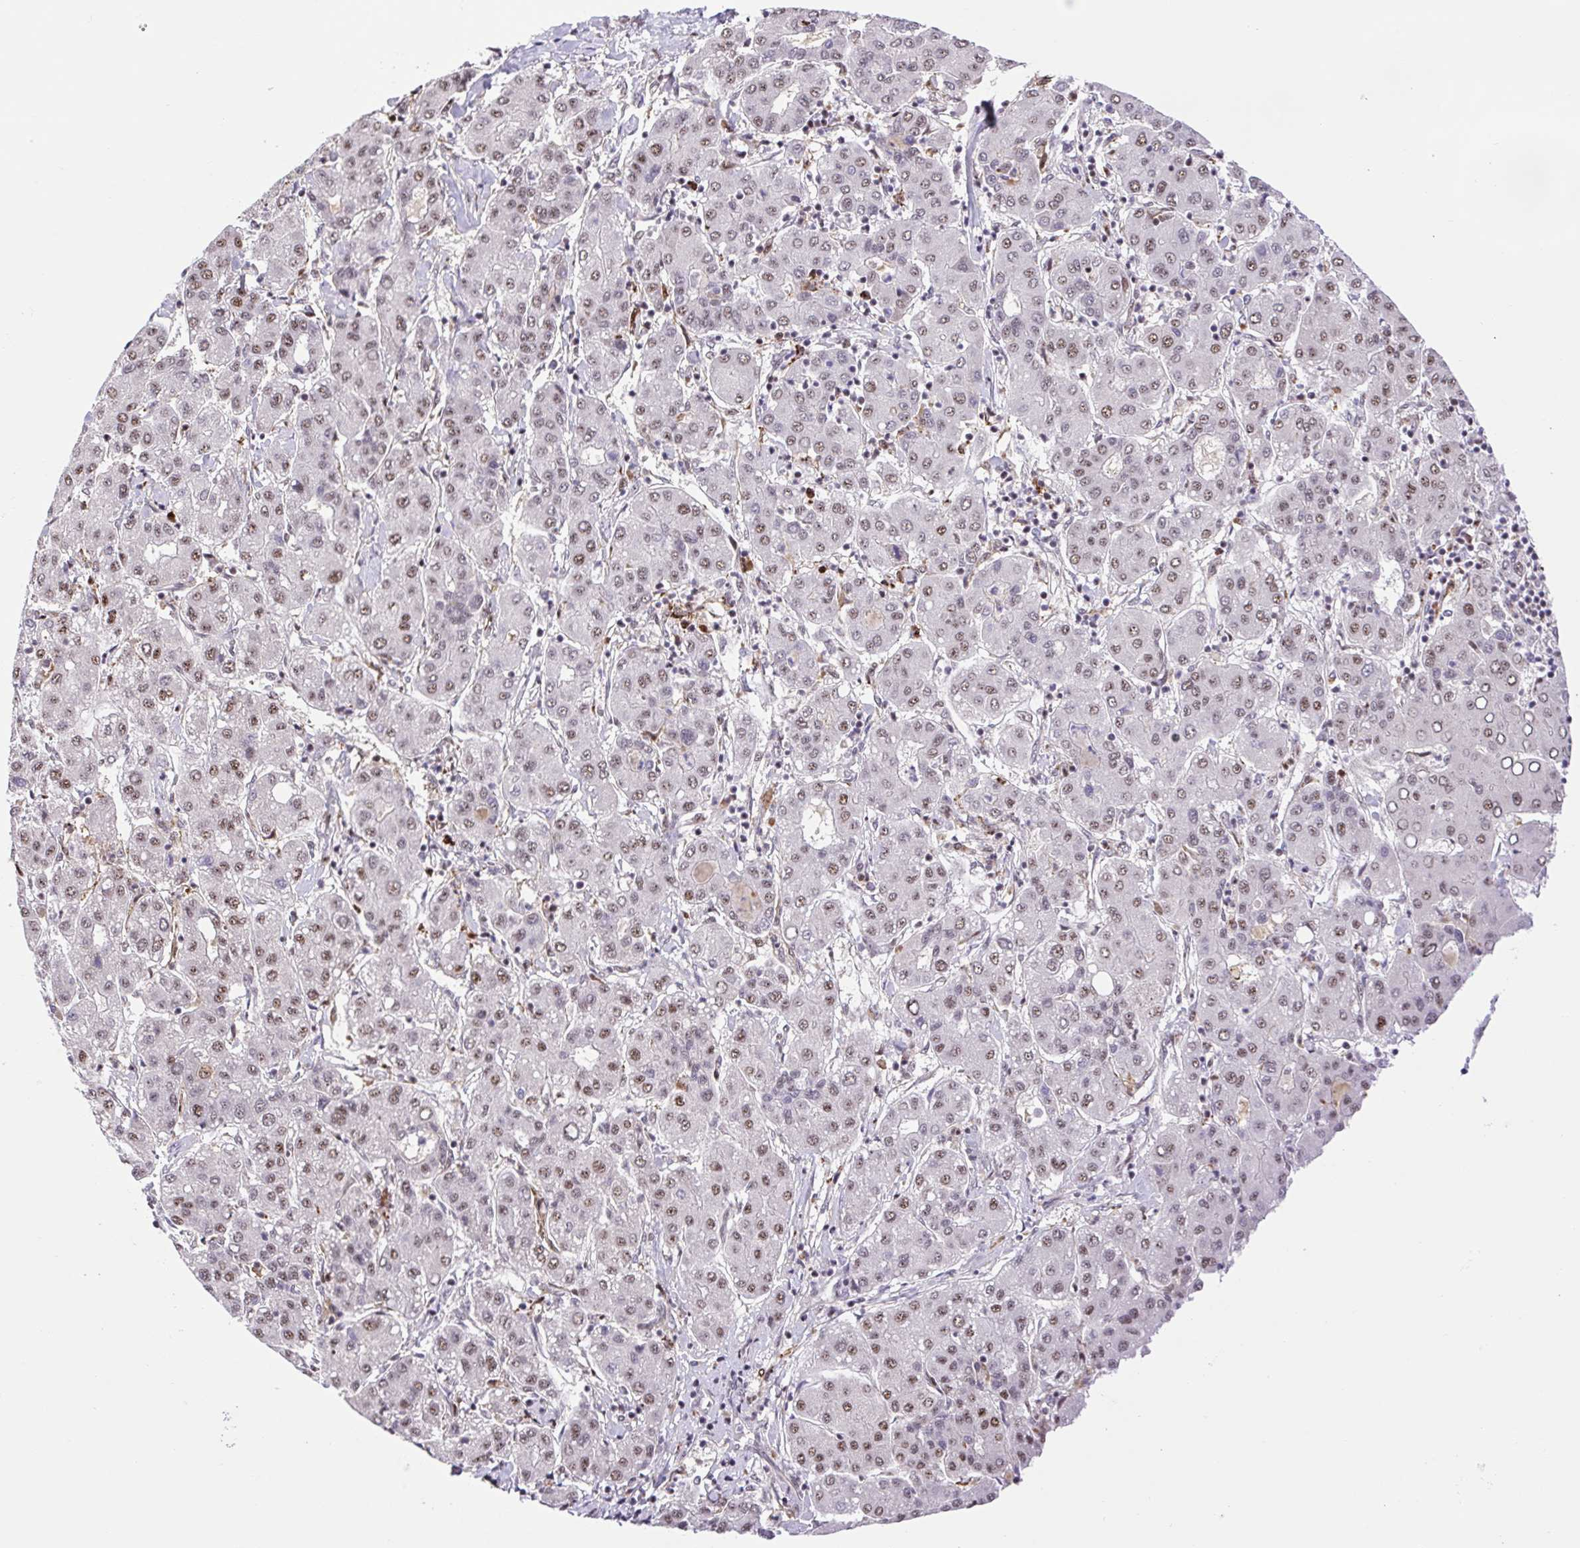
{"staining": {"intensity": "weak", "quantity": ">75%", "location": "nuclear"}, "tissue": "liver cancer", "cell_type": "Tumor cells", "image_type": "cancer", "snomed": [{"axis": "morphology", "description": "Carcinoma, Hepatocellular, NOS"}, {"axis": "topography", "description": "Liver"}], "caption": "Human liver cancer (hepatocellular carcinoma) stained with a protein marker demonstrates weak staining in tumor cells.", "gene": "ERG", "patient": {"sex": "male", "age": 65}}